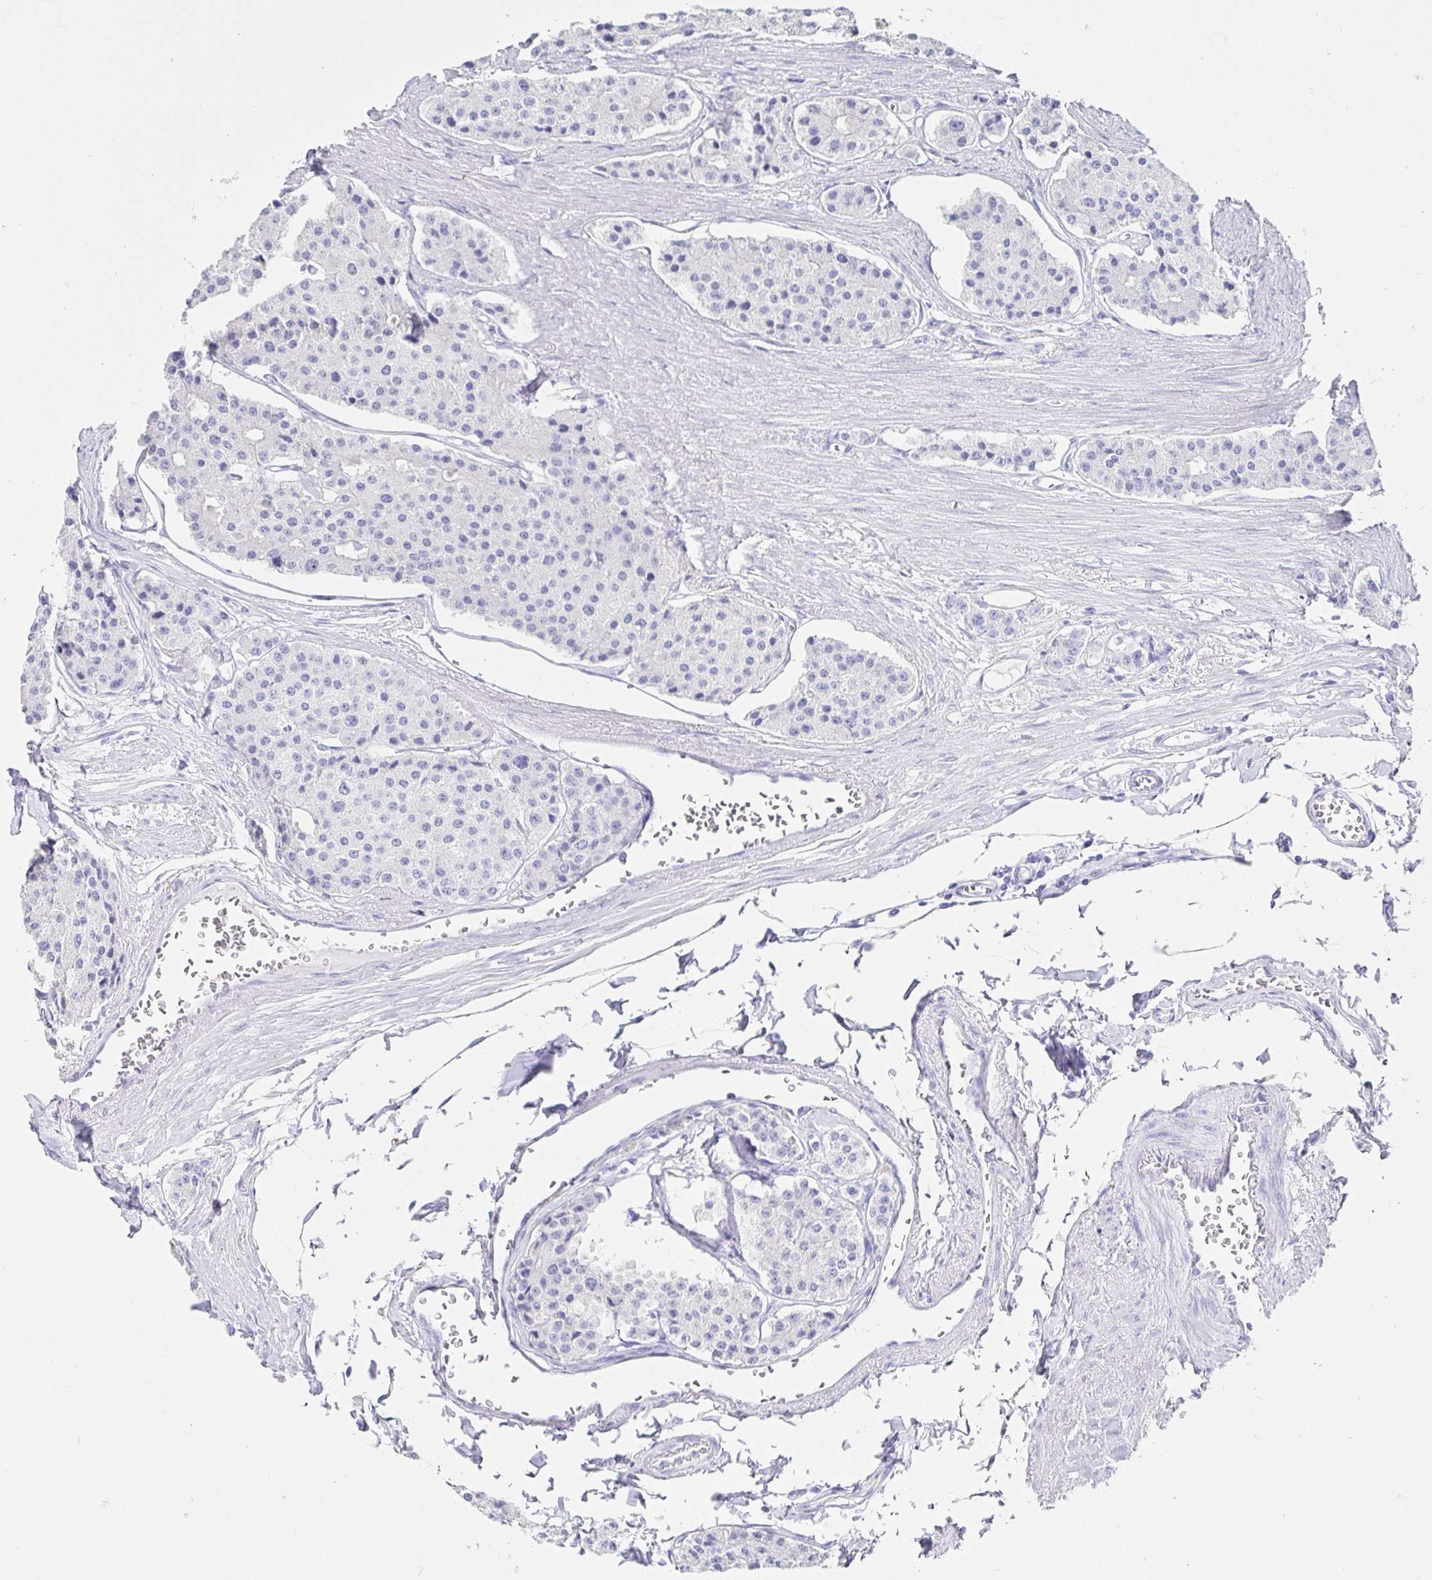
{"staining": {"intensity": "negative", "quantity": "none", "location": "none"}, "tissue": "carcinoid", "cell_type": "Tumor cells", "image_type": "cancer", "snomed": [{"axis": "morphology", "description": "Carcinoid, malignant, NOS"}, {"axis": "topography", "description": "Small intestine"}], "caption": "High magnification brightfield microscopy of carcinoid (malignant) stained with DAB (3,3'-diaminobenzidine) (brown) and counterstained with hematoxylin (blue): tumor cells show no significant staining.", "gene": "CA9", "patient": {"sex": "female", "age": 65}}